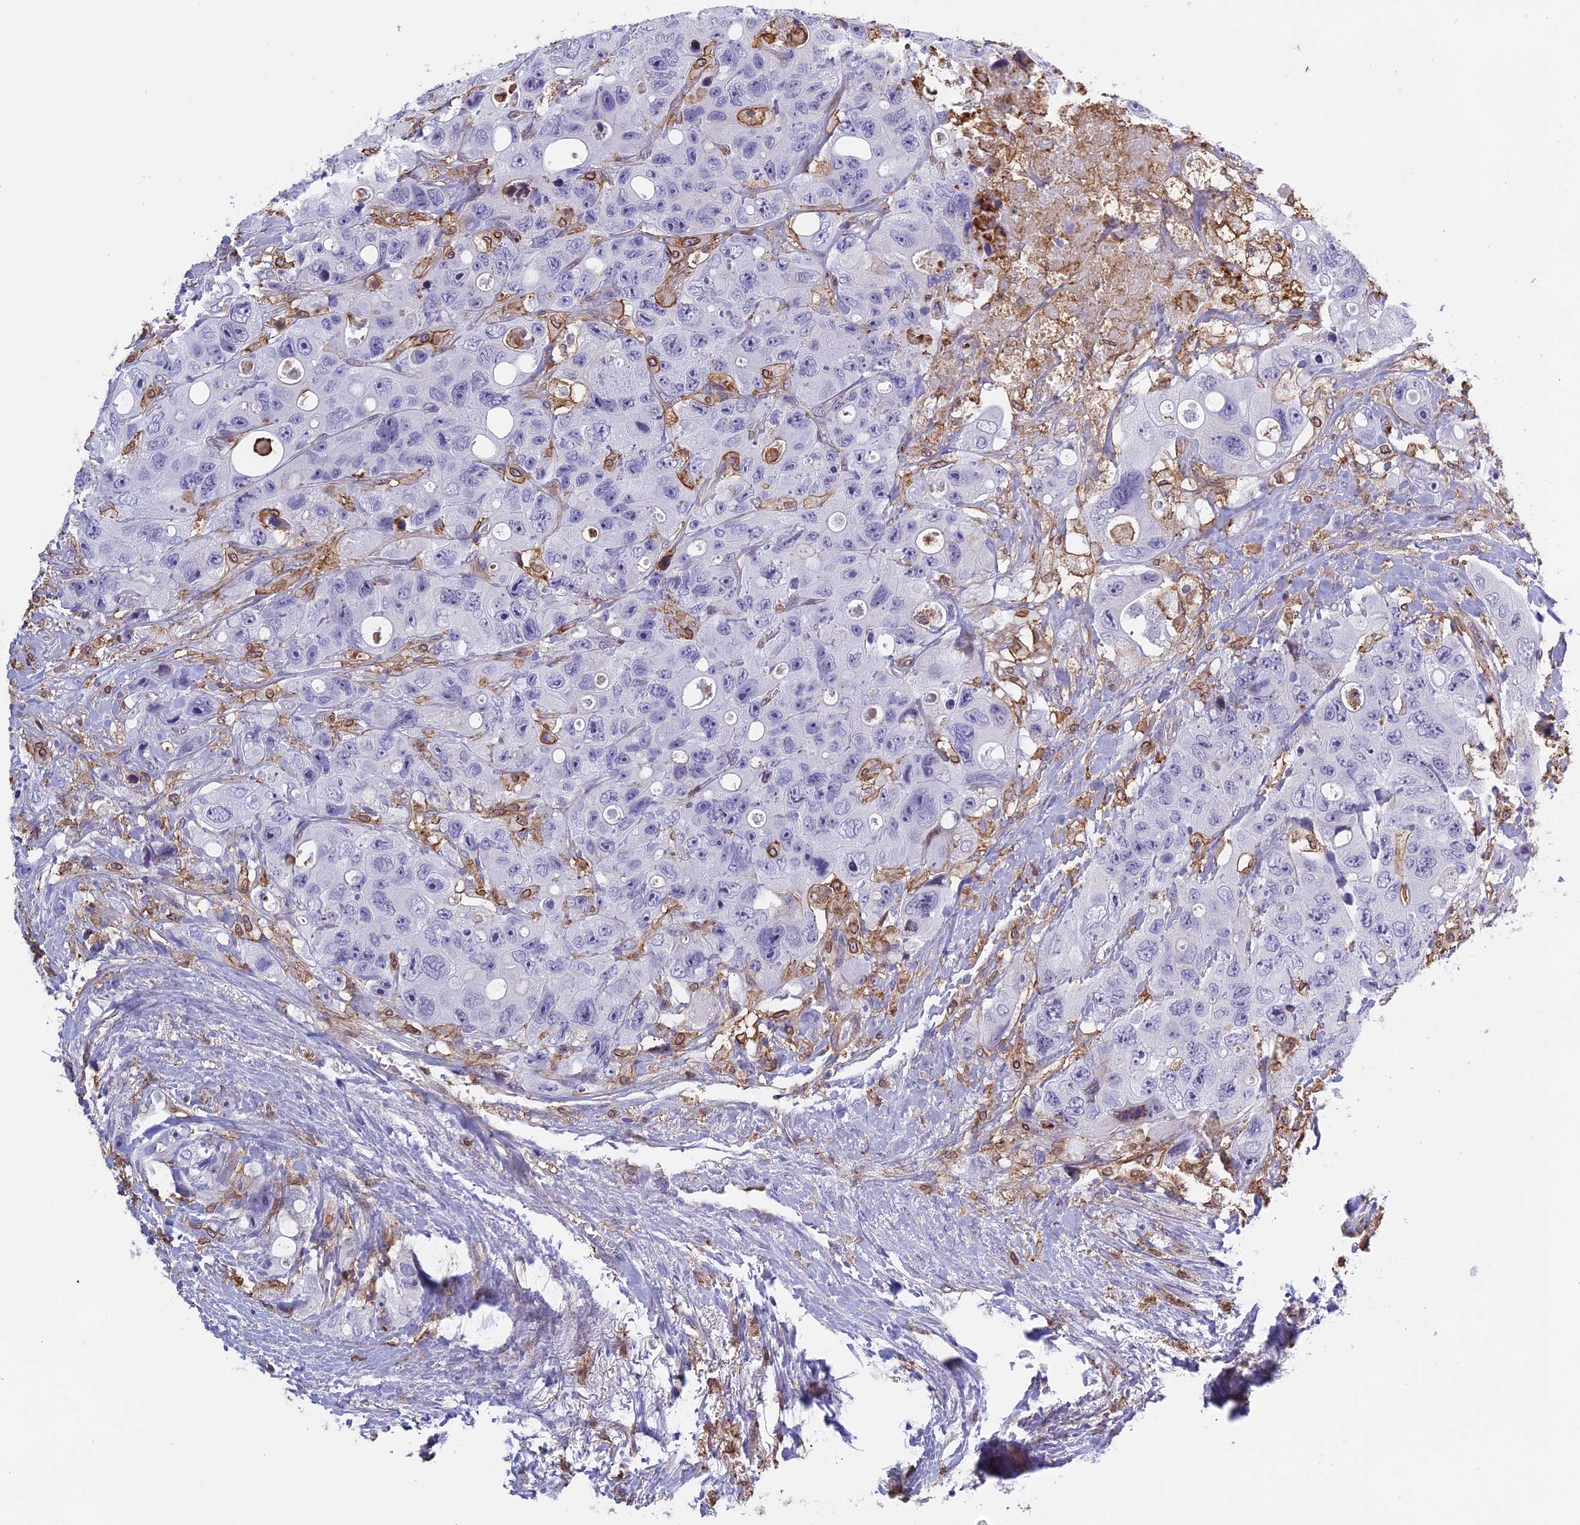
{"staining": {"intensity": "negative", "quantity": "none", "location": "none"}, "tissue": "colorectal cancer", "cell_type": "Tumor cells", "image_type": "cancer", "snomed": [{"axis": "morphology", "description": "Adenocarcinoma, NOS"}, {"axis": "topography", "description": "Colon"}], "caption": "Colorectal cancer (adenocarcinoma) was stained to show a protein in brown. There is no significant positivity in tumor cells. (Brightfield microscopy of DAB (3,3'-diaminobenzidine) immunohistochemistry at high magnification).", "gene": "TMEM255B", "patient": {"sex": "female", "age": 46}}